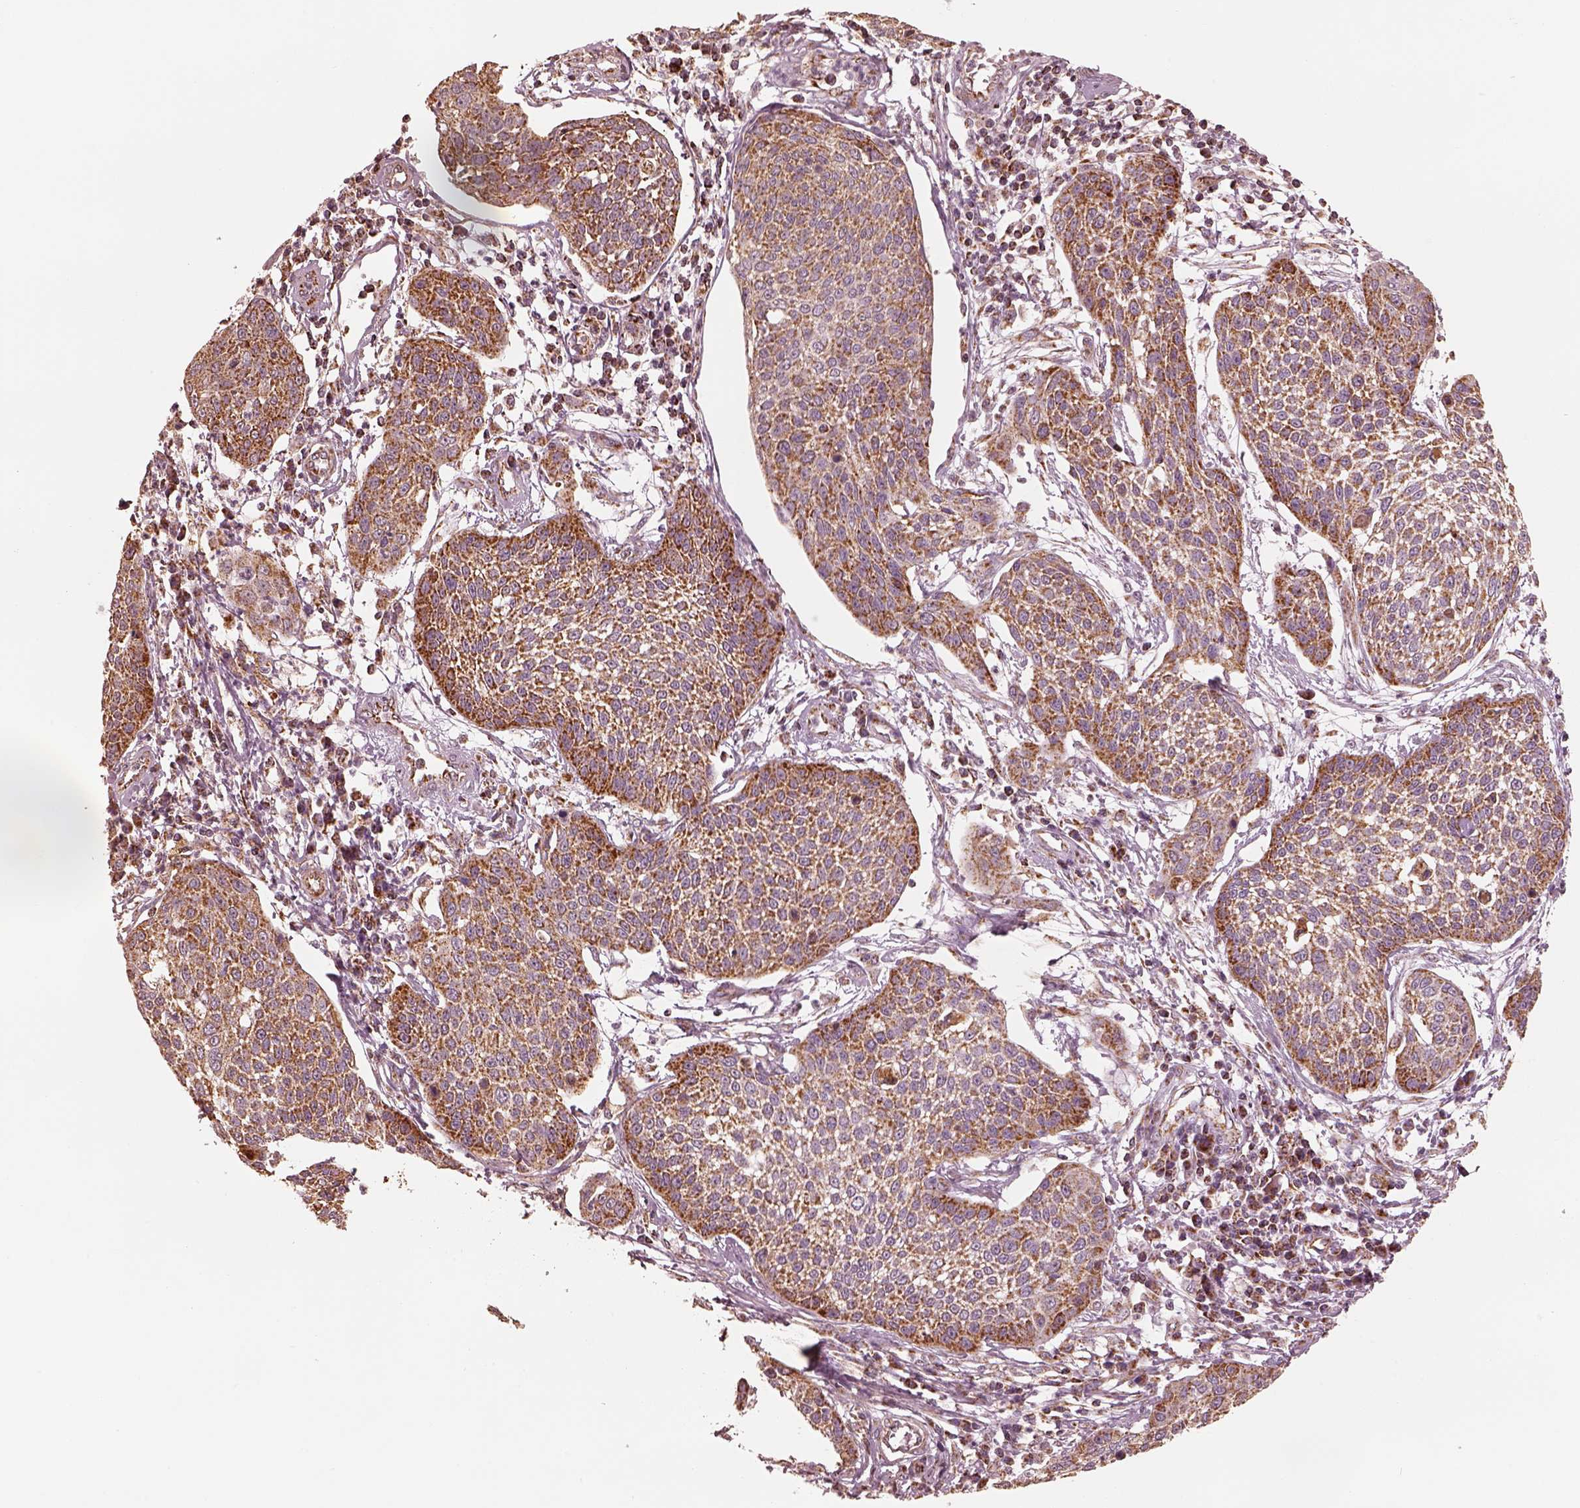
{"staining": {"intensity": "strong", "quantity": ">75%", "location": "cytoplasmic/membranous"}, "tissue": "cervical cancer", "cell_type": "Tumor cells", "image_type": "cancer", "snomed": [{"axis": "morphology", "description": "Squamous cell carcinoma, NOS"}, {"axis": "topography", "description": "Cervix"}], "caption": "Approximately >75% of tumor cells in human cervical squamous cell carcinoma display strong cytoplasmic/membranous protein expression as visualized by brown immunohistochemical staining.", "gene": "ENTPD6", "patient": {"sex": "female", "age": 34}}